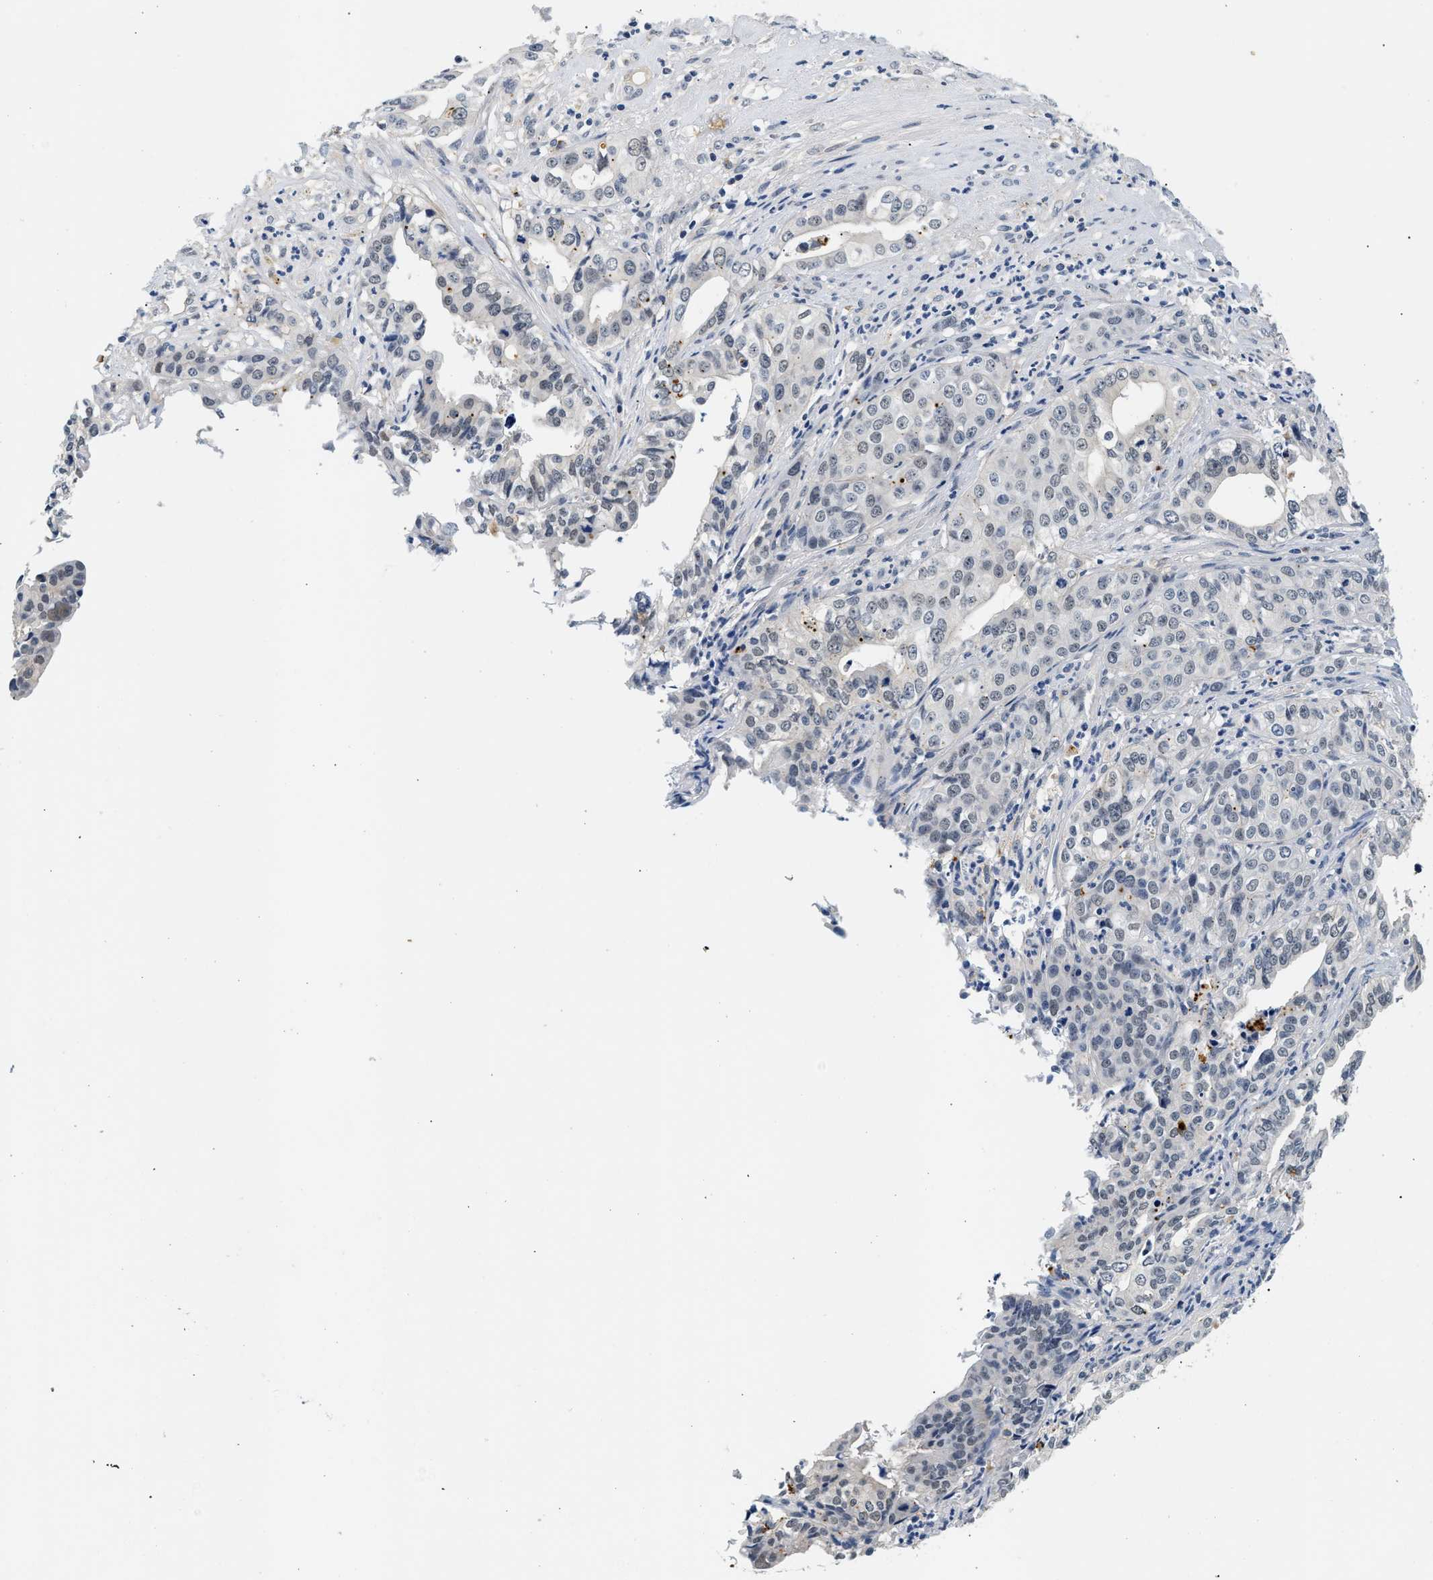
{"staining": {"intensity": "negative", "quantity": "none", "location": "none"}, "tissue": "liver cancer", "cell_type": "Tumor cells", "image_type": "cancer", "snomed": [{"axis": "morphology", "description": "Cholangiocarcinoma"}, {"axis": "topography", "description": "Liver"}], "caption": "DAB (3,3'-diaminobenzidine) immunohistochemical staining of human liver cancer (cholangiocarcinoma) shows no significant expression in tumor cells.", "gene": "MED22", "patient": {"sex": "female", "age": 61}}